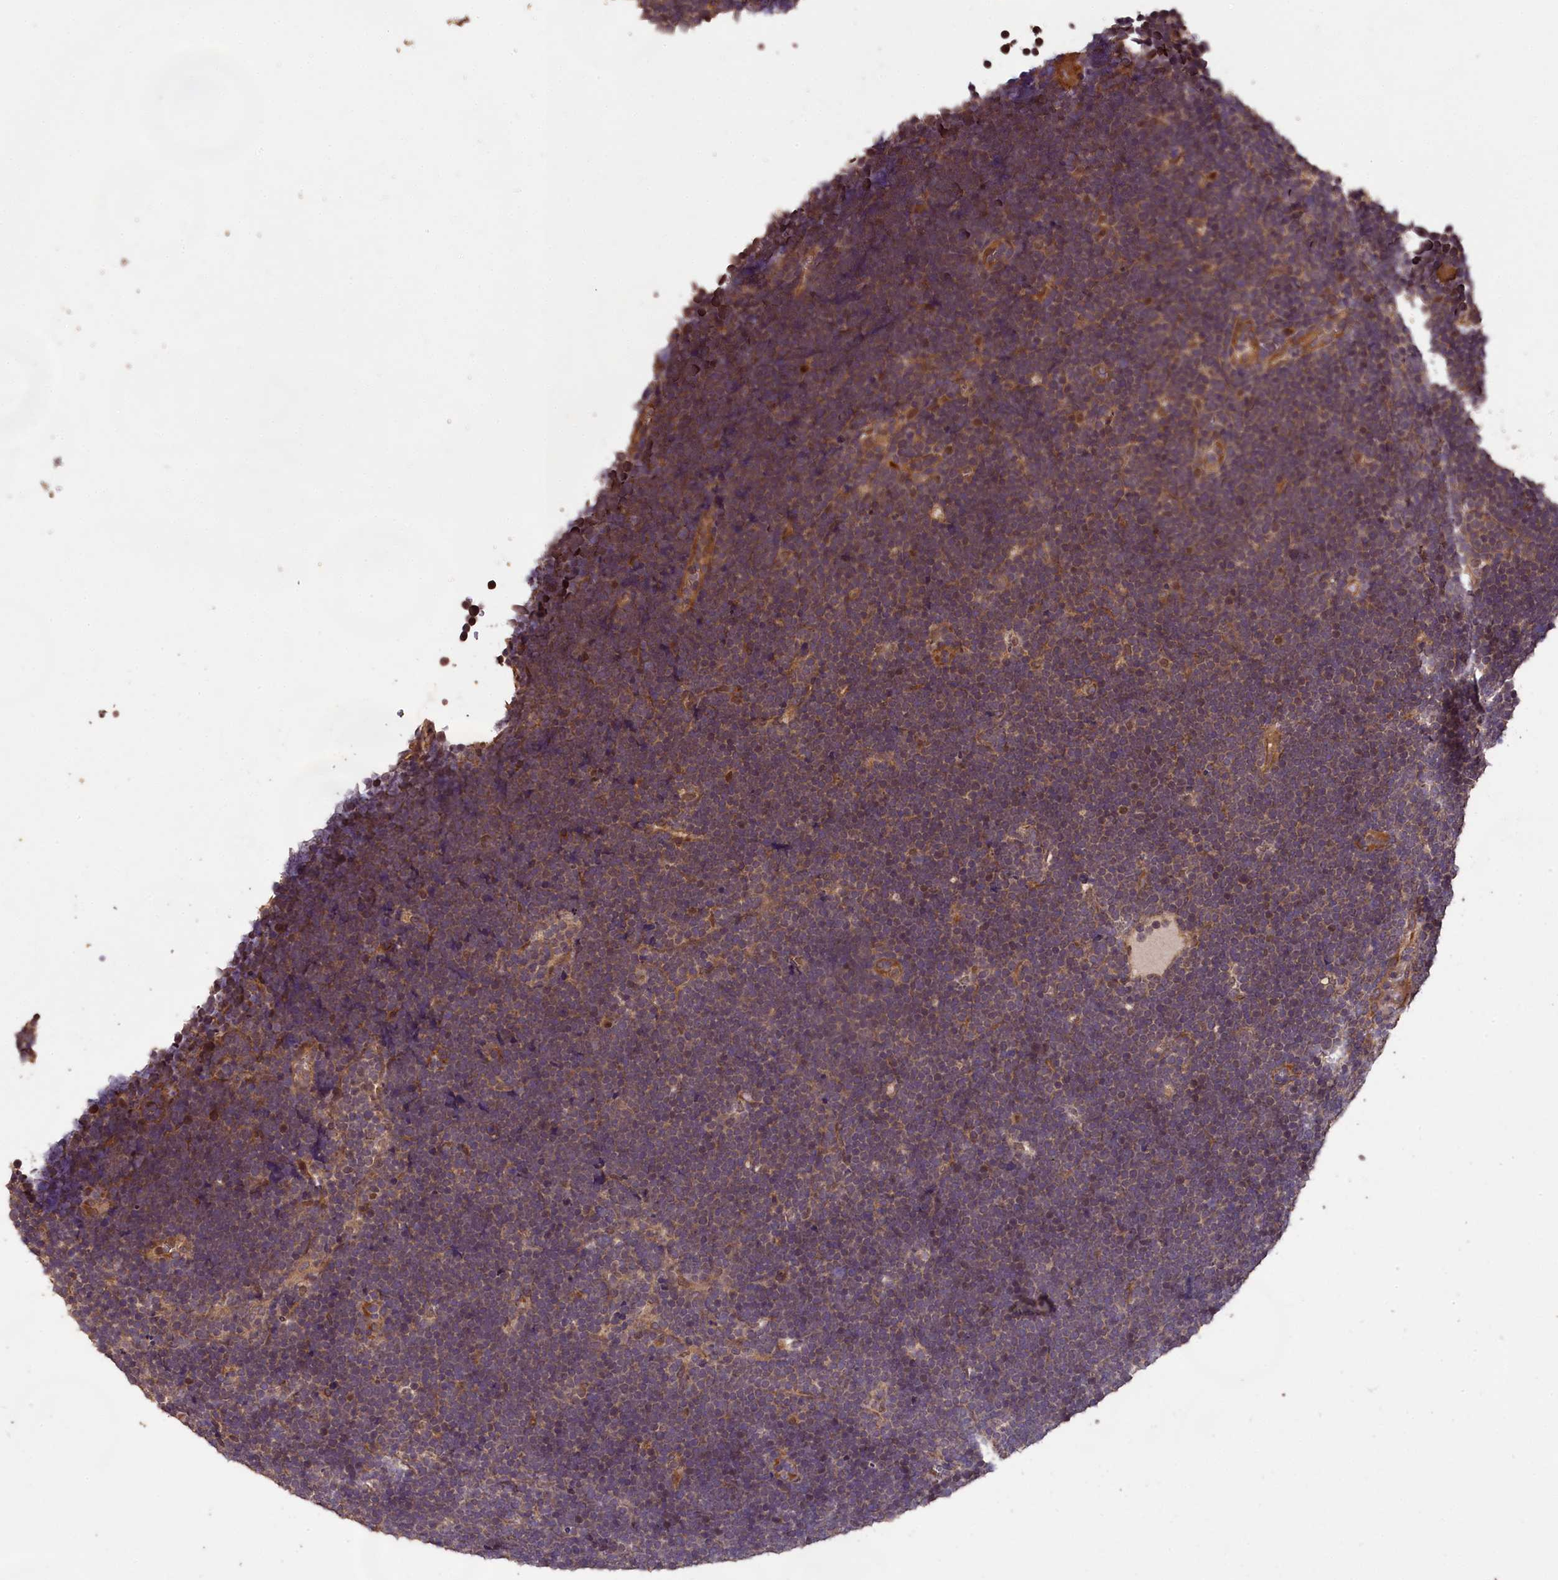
{"staining": {"intensity": "negative", "quantity": "none", "location": "none"}, "tissue": "lymphoma", "cell_type": "Tumor cells", "image_type": "cancer", "snomed": [{"axis": "morphology", "description": "Malignant lymphoma, non-Hodgkin's type, High grade"}, {"axis": "topography", "description": "Lymph node"}], "caption": "An immunohistochemistry (IHC) micrograph of high-grade malignant lymphoma, non-Hodgkin's type is shown. There is no staining in tumor cells of high-grade malignant lymphoma, non-Hodgkin's type.", "gene": "CHD9", "patient": {"sex": "male", "age": 13}}